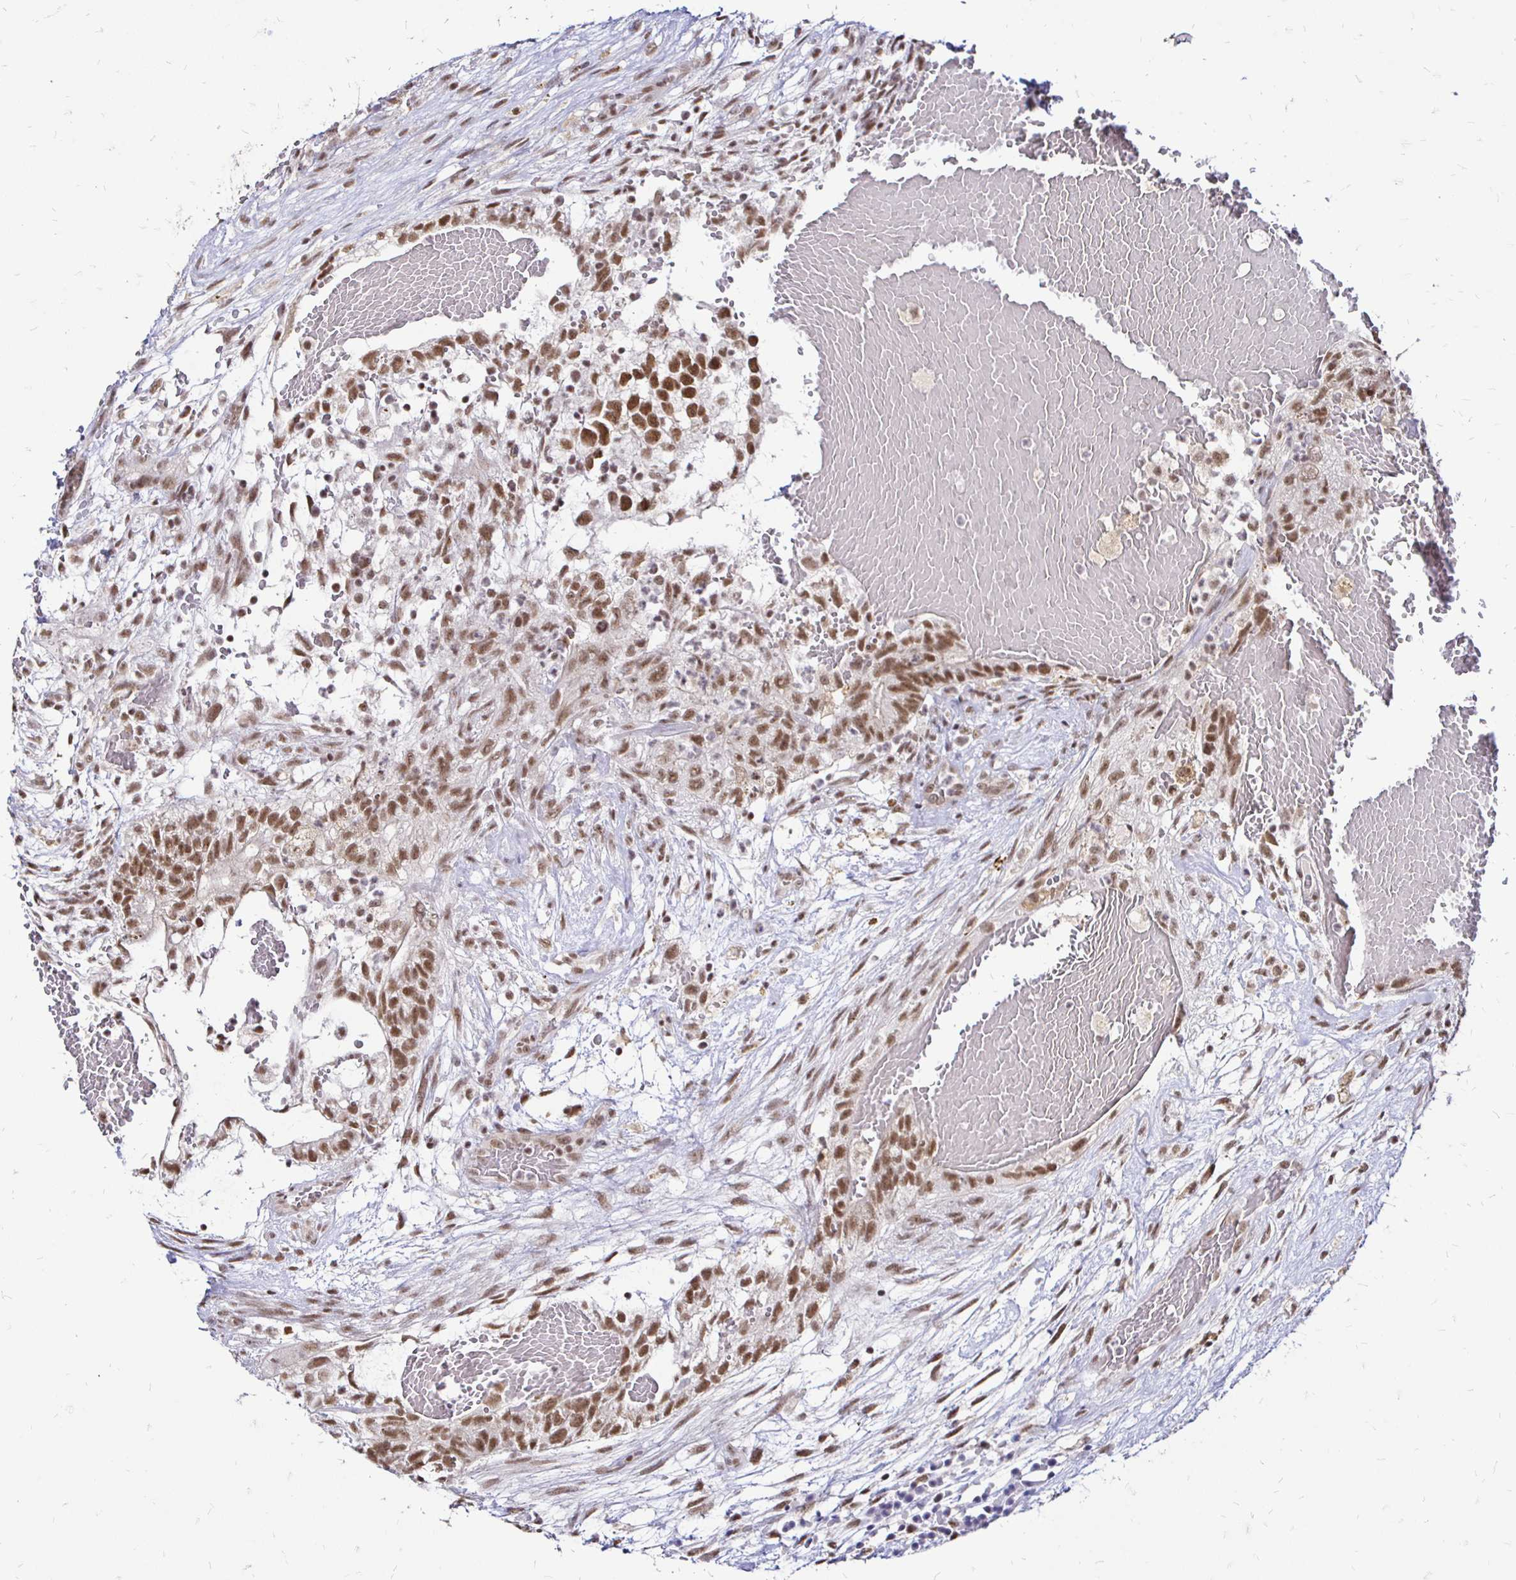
{"staining": {"intensity": "moderate", "quantity": ">75%", "location": "nuclear"}, "tissue": "testis cancer", "cell_type": "Tumor cells", "image_type": "cancer", "snomed": [{"axis": "morphology", "description": "Normal tissue, NOS"}, {"axis": "morphology", "description": "Carcinoma, Embryonal, NOS"}, {"axis": "topography", "description": "Testis"}], "caption": "Tumor cells reveal moderate nuclear staining in about >75% of cells in embryonal carcinoma (testis). (IHC, brightfield microscopy, high magnification).", "gene": "SIN3A", "patient": {"sex": "male", "age": 32}}